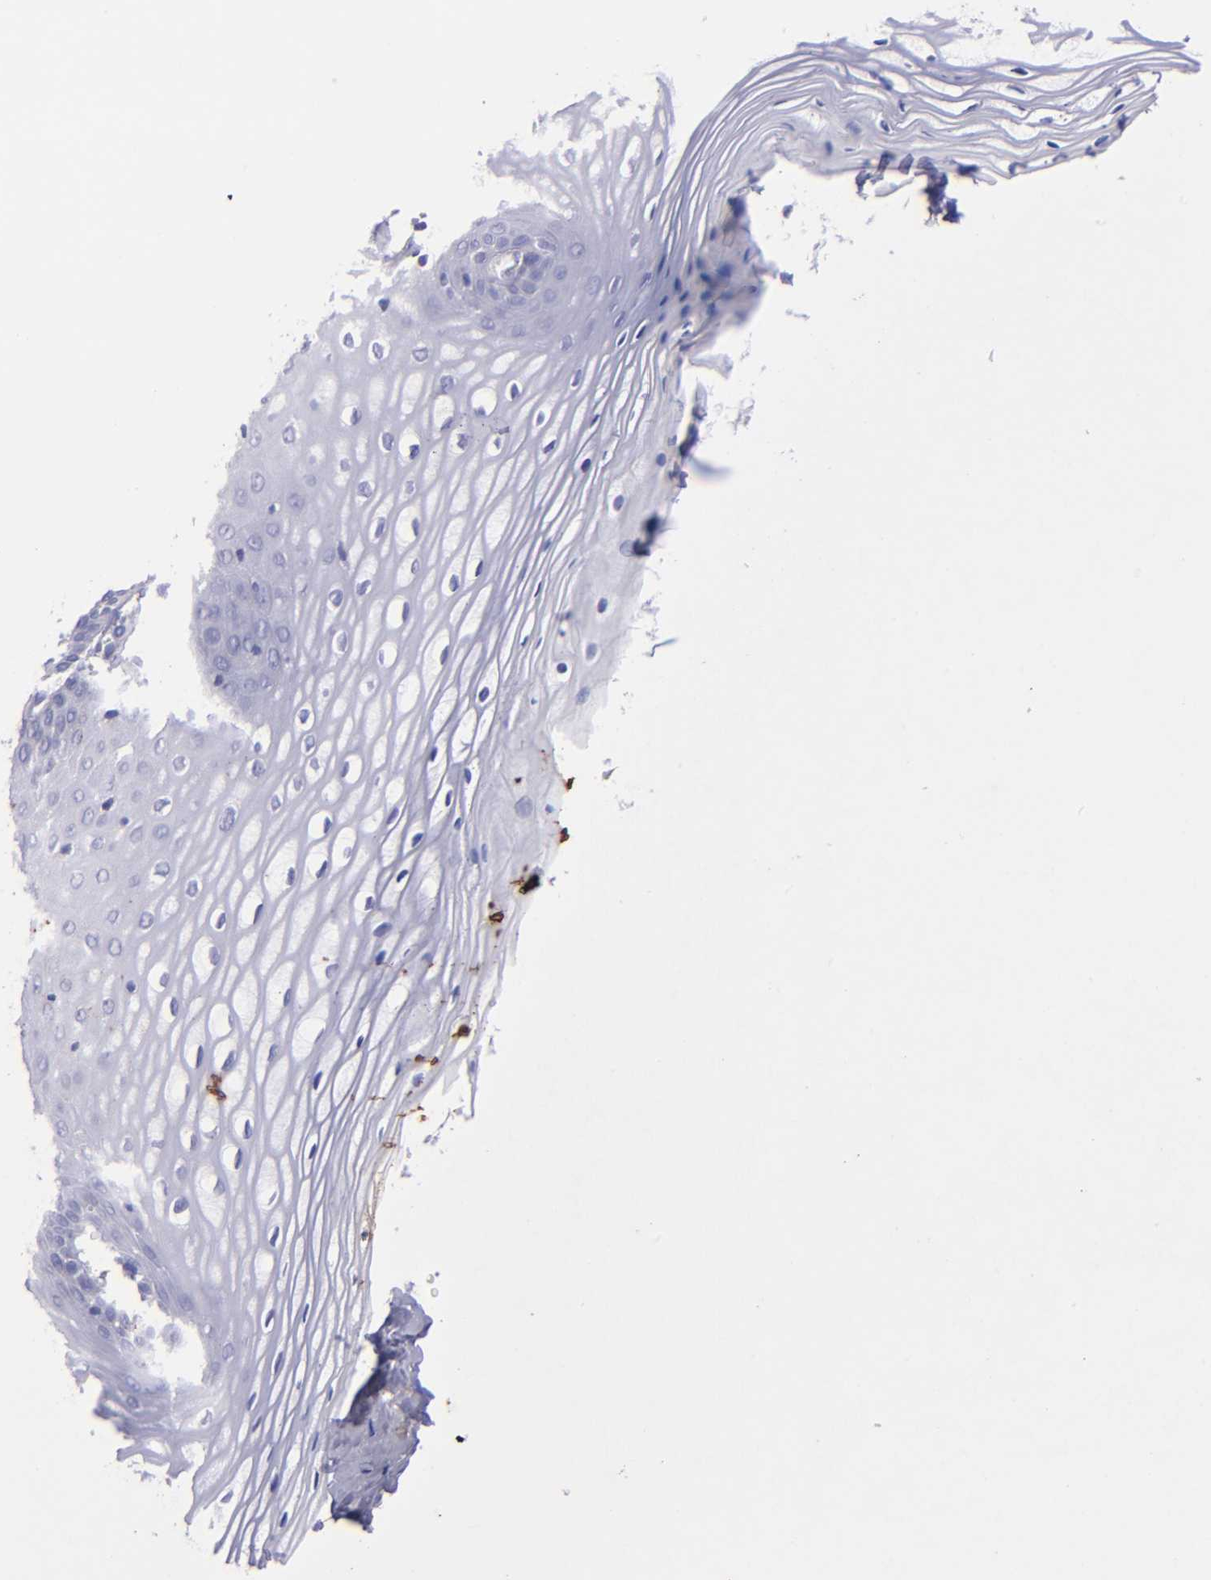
{"staining": {"intensity": "negative", "quantity": "none", "location": "none"}, "tissue": "vagina", "cell_type": "Squamous epithelial cells", "image_type": "normal", "snomed": [{"axis": "morphology", "description": "Normal tissue, NOS"}, {"axis": "topography", "description": "Vagina"}], "caption": "A micrograph of human vagina is negative for staining in squamous epithelial cells. (Stains: DAB (3,3'-diaminobenzidine) immunohistochemistry with hematoxylin counter stain, Microscopy: brightfield microscopy at high magnification).", "gene": "TG", "patient": {"sex": "female", "age": 55}}